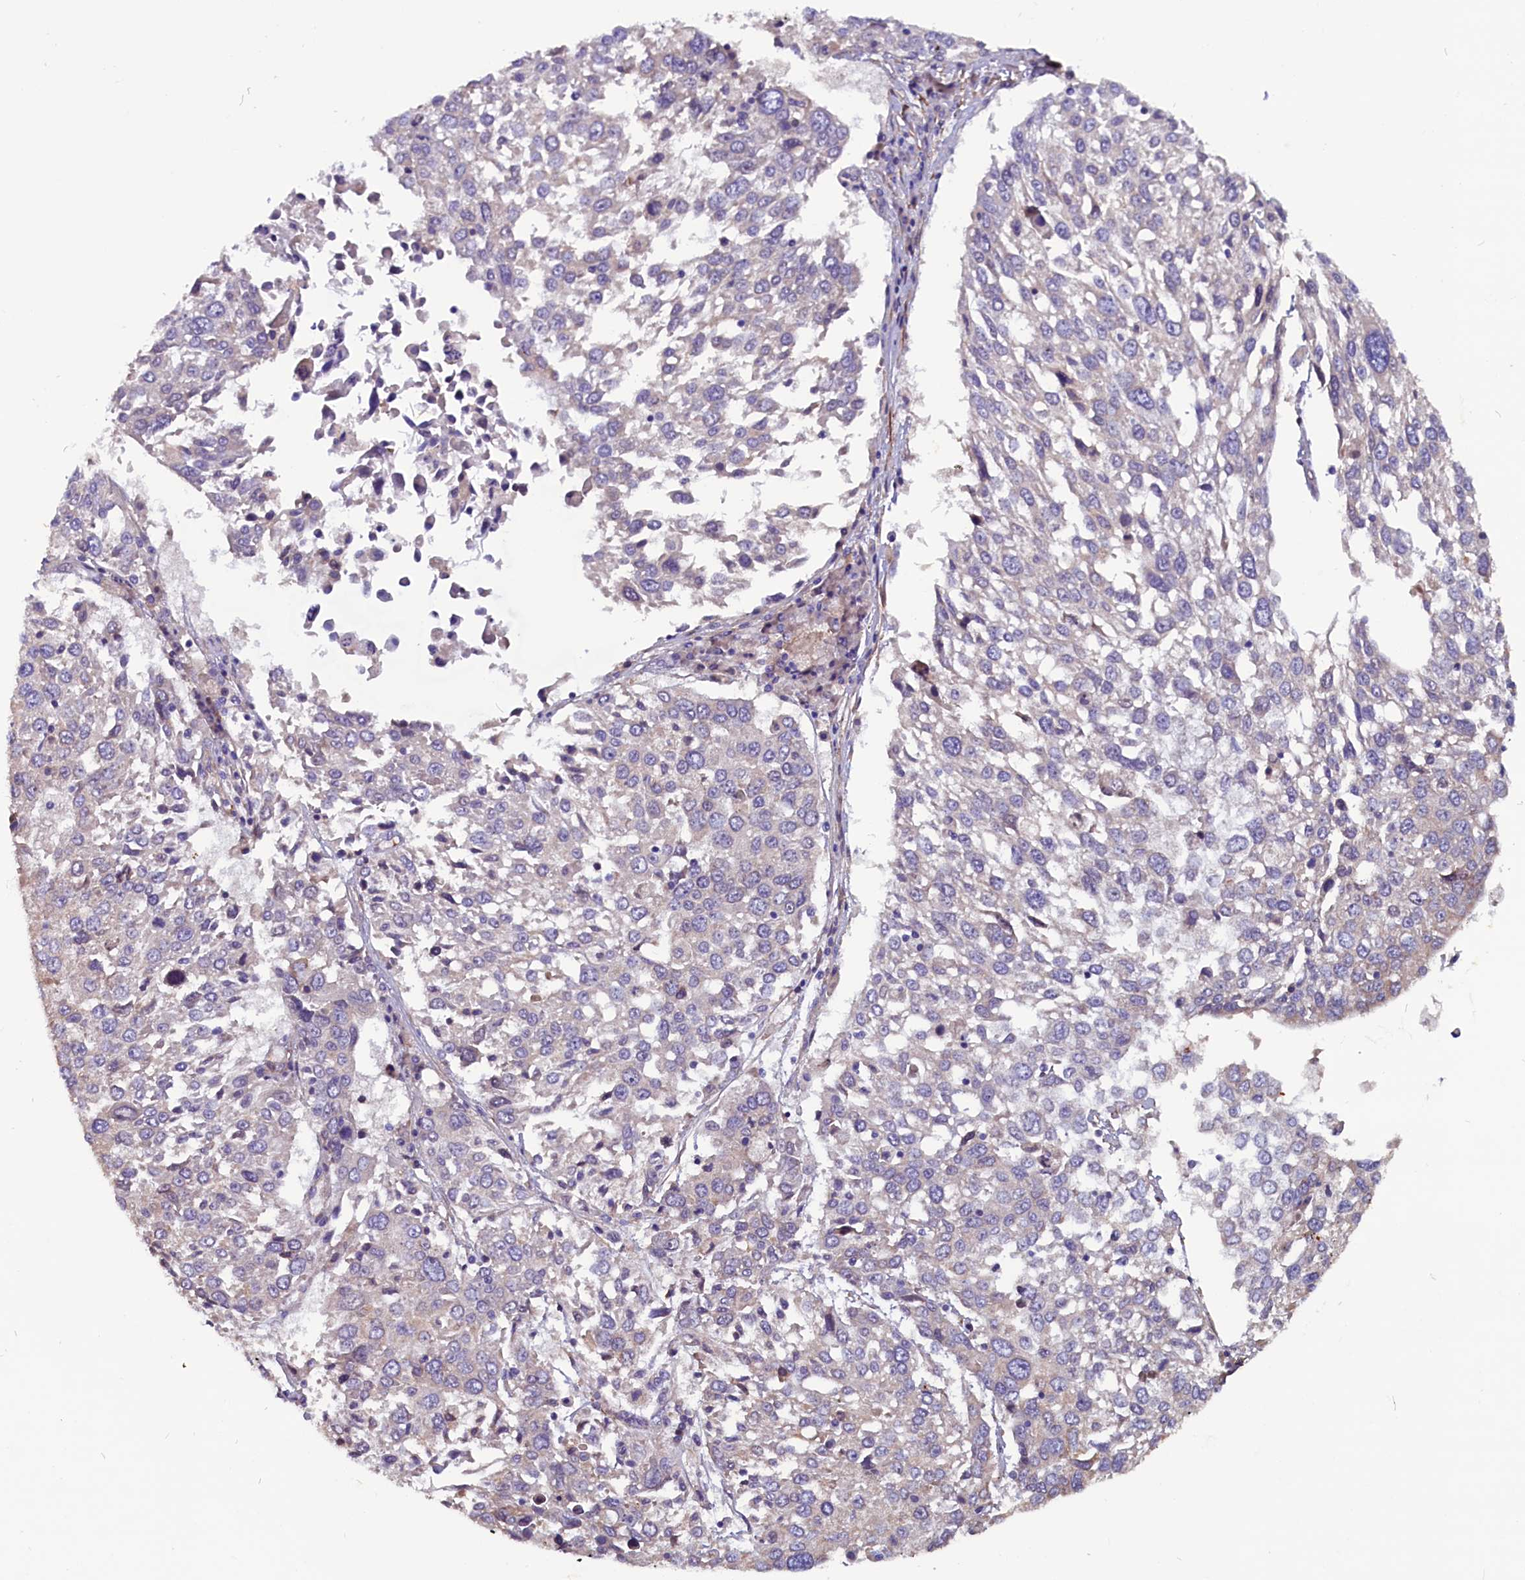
{"staining": {"intensity": "negative", "quantity": "none", "location": "none"}, "tissue": "lung cancer", "cell_type": "Tumor cells", "image_type": "cancer", "snomed": [{"axis": "morphology", "description": "Squamous cell carcinoma, NOS"}, {"axis": "topography", "description": "Lung"}], "caption": "A micrograph of lung cancer (squamous cell carcinoma) stained for a protein displays no brown staining in tumor cells.", "gene": "ZNF749", "patient": {"sex": "male", "age": 65}}